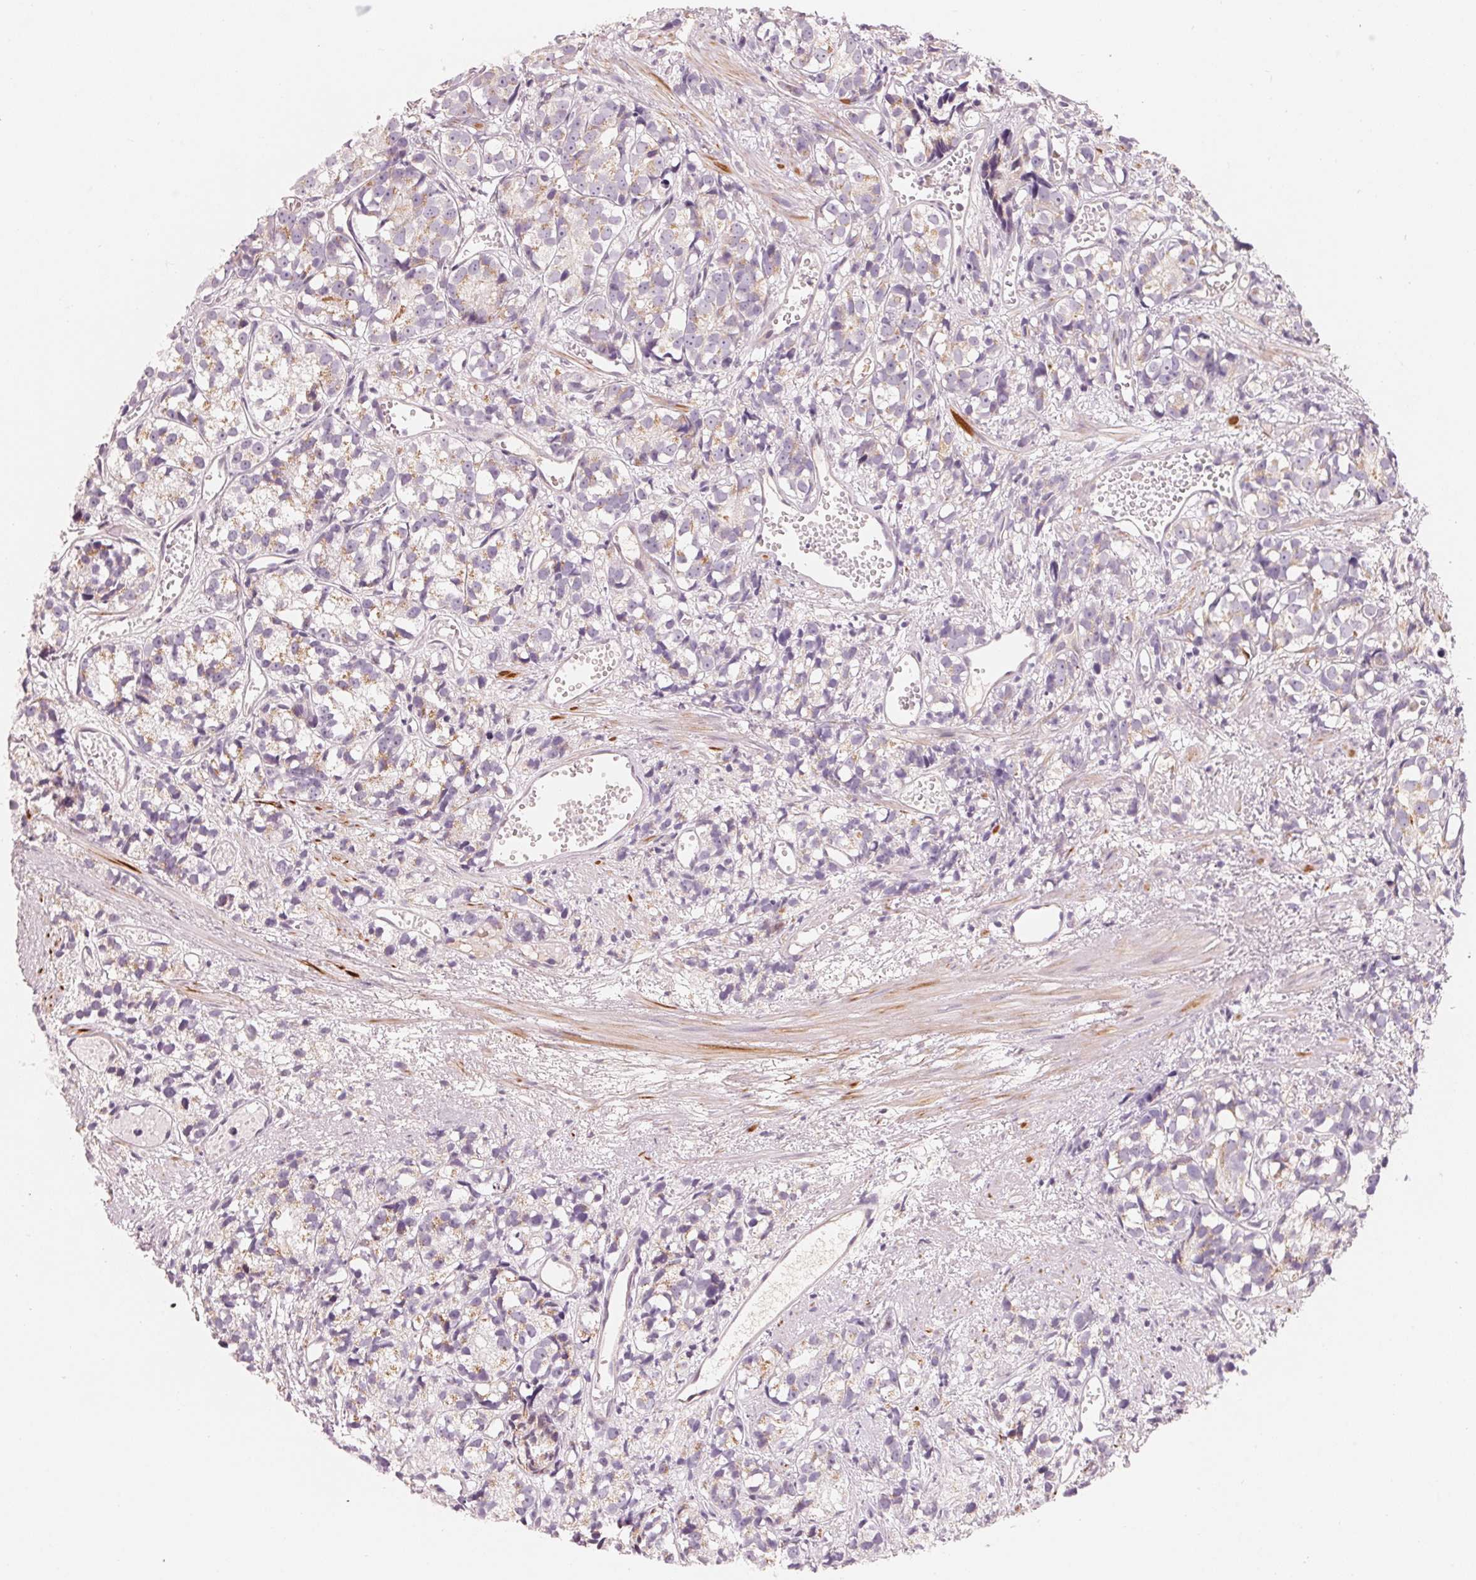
{"staining": {"intensity": "negative", "quantity": "none", "location": "none"}, "tissue": "prostate cancer", "cell_type": "Tumor cells", "image_type": "cancer", "snomed": [{"axis": "morphology", "description": "Adenocarcinoma, High grade"}, {"axis": "topography", "description": "Prostate"}], "caption": "A high-resolution micrograph shows IHC staining of prostate cancer (high-grade adenocarcinoma), which reveals no significant positivity in tumor cells. (DAB immunohistochemistry (IHC) visualized using brightfield microscopy, high magnification).", "gene": "CFHR2", "patient": {"sex": "male", "age": 77}}